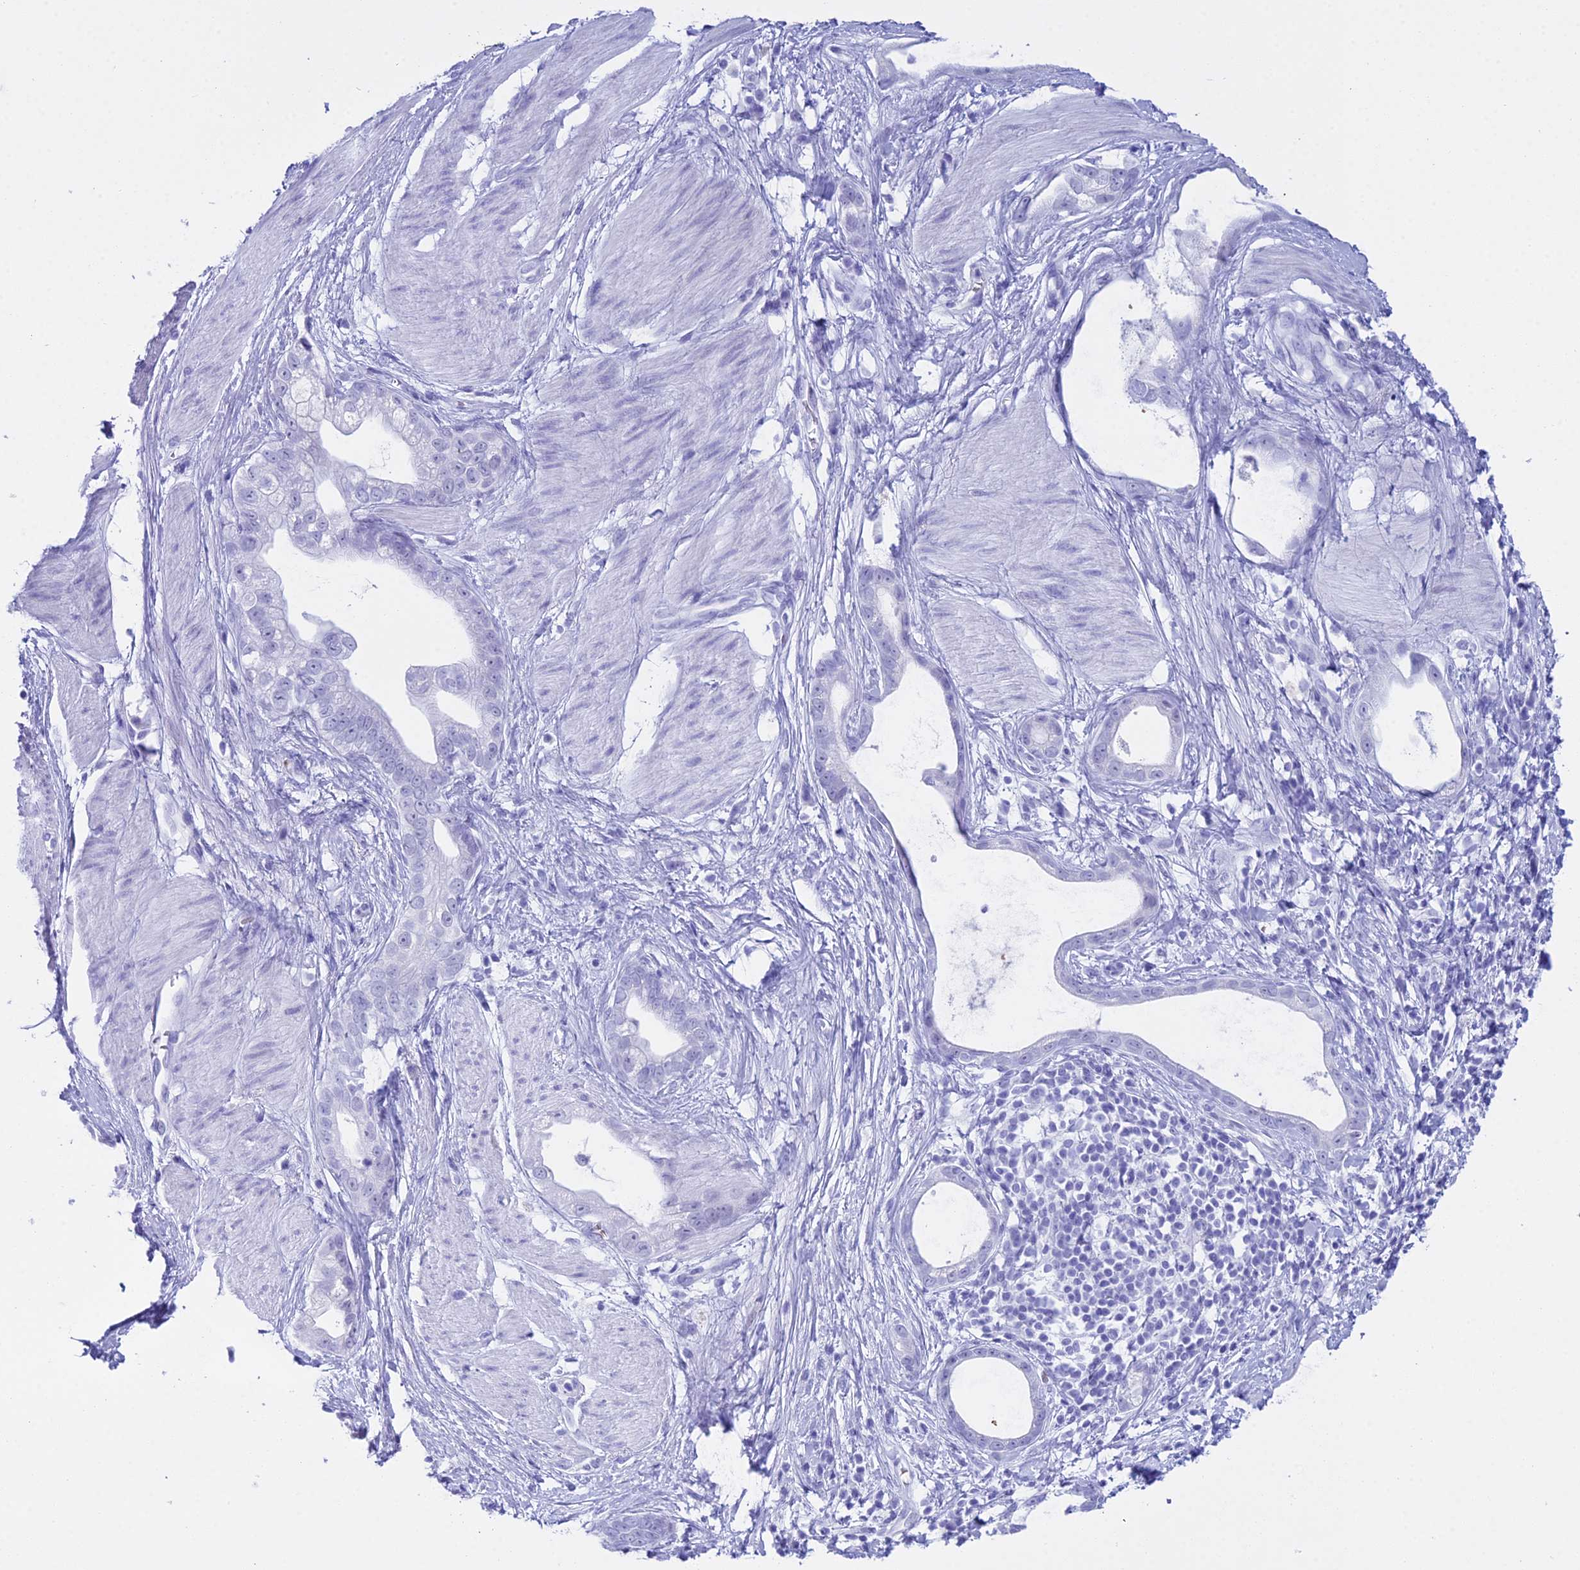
{"staining": {"intensity": "negative", "quantity": "none", "location": "none"}, "tissue": "stomach cancer", "cell_type": "Tumor cells", "image_type": "cancer", "snomed": [{"axis": "morphology", "description": "Adenocarcinoma, NOS"}, {"axis": "topography", "description": "Stomach"}], "caption": "This is an immunohistochemistry (IHC) micrograph of adenocarcinoma (stomach). There is no staining in tumor cells.", "gene": "RNPS1", "patient": {"sex": "male", "age": 55}}